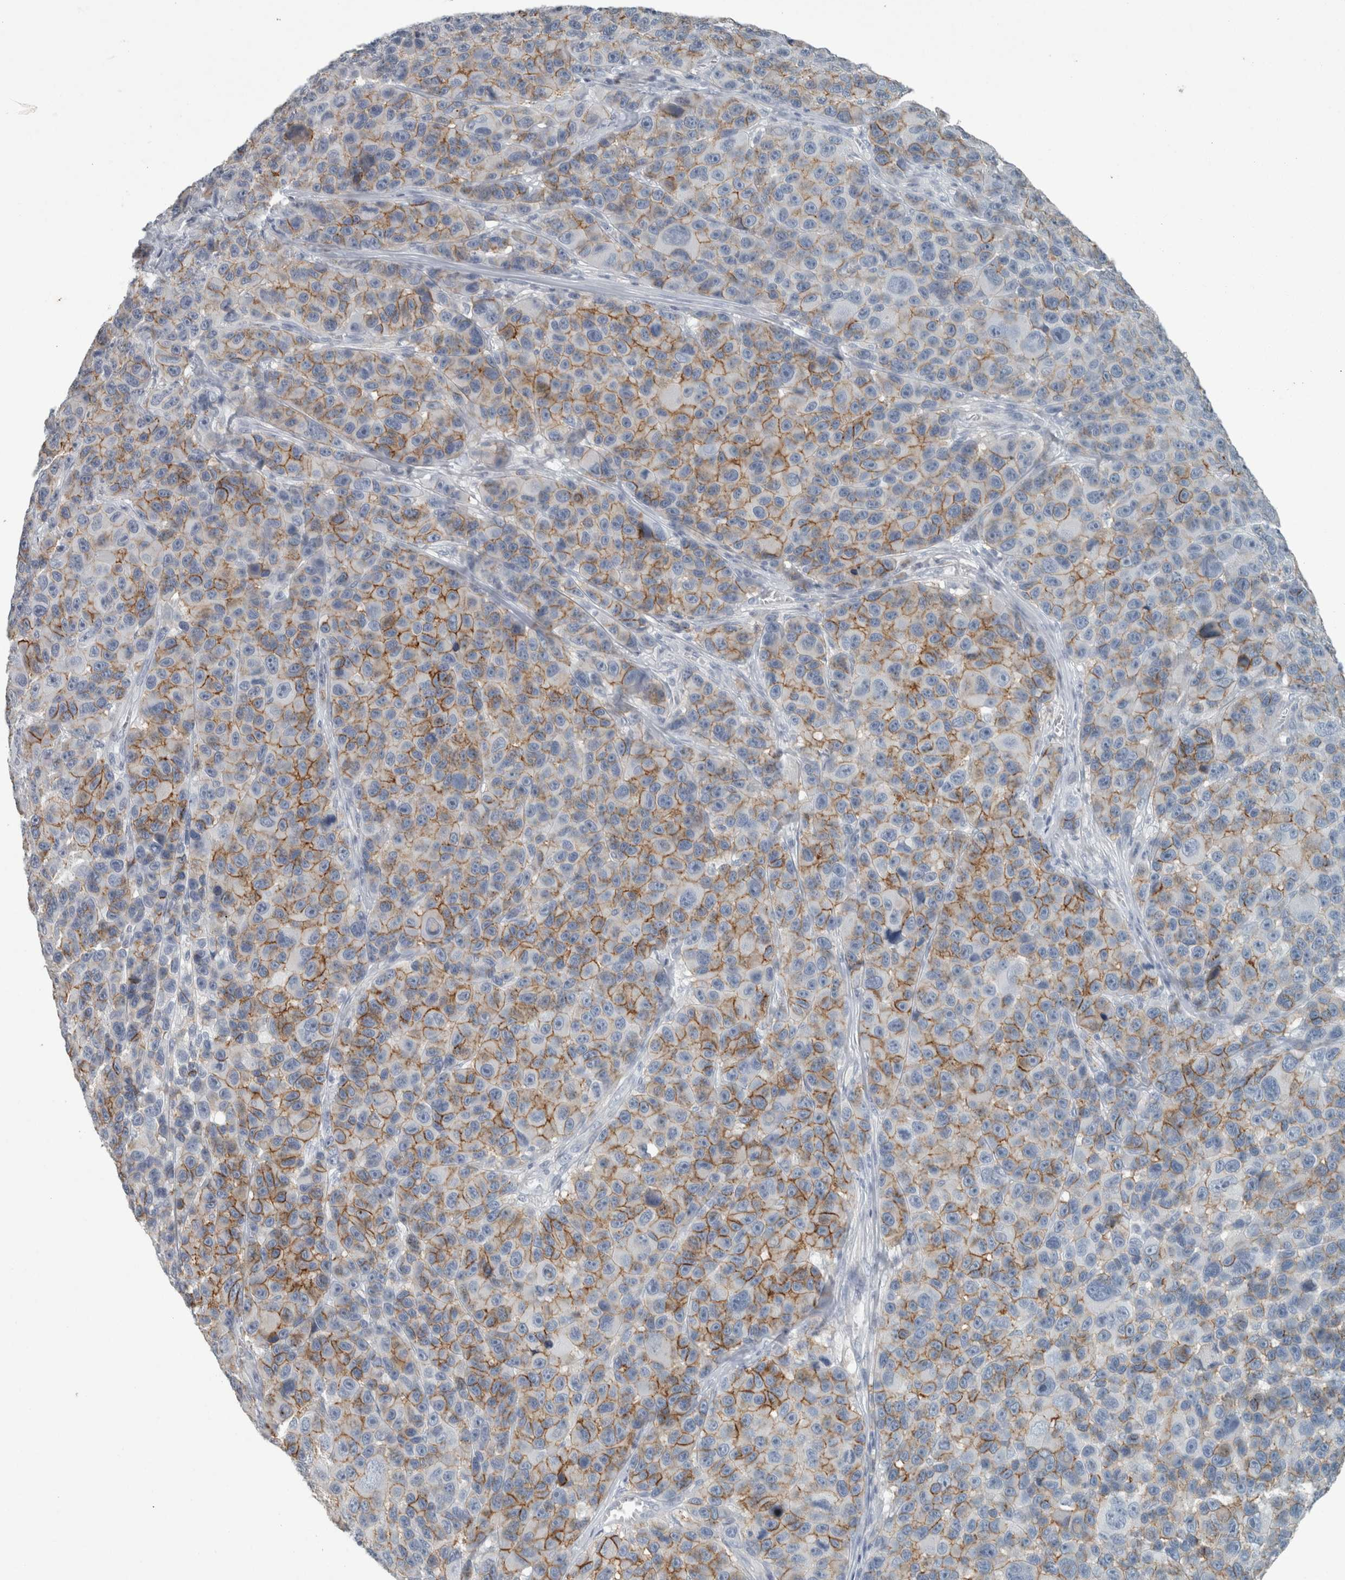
{"staining": {"intensity": "moderate", "quantity": "25%-75%", "location": "cytoplasmic/membranous"}, "tissue": "melanoma", "cell_type": "Tumor cells", "image_type": "cancer", "snomed": [{"axis": "morphology", "description": "Malignant melanoma, NOS"}, {"axis": "topography", "description": "Skin"}], "caption": "Immunohistochemical staining of human melanoma demonstrates medium levels of moderate cytoplasmic/membranous protein staining in about 25%-75% of tumor cells.", "gene": "CHL1", "patient": {"sex": "male", "age": 53}}